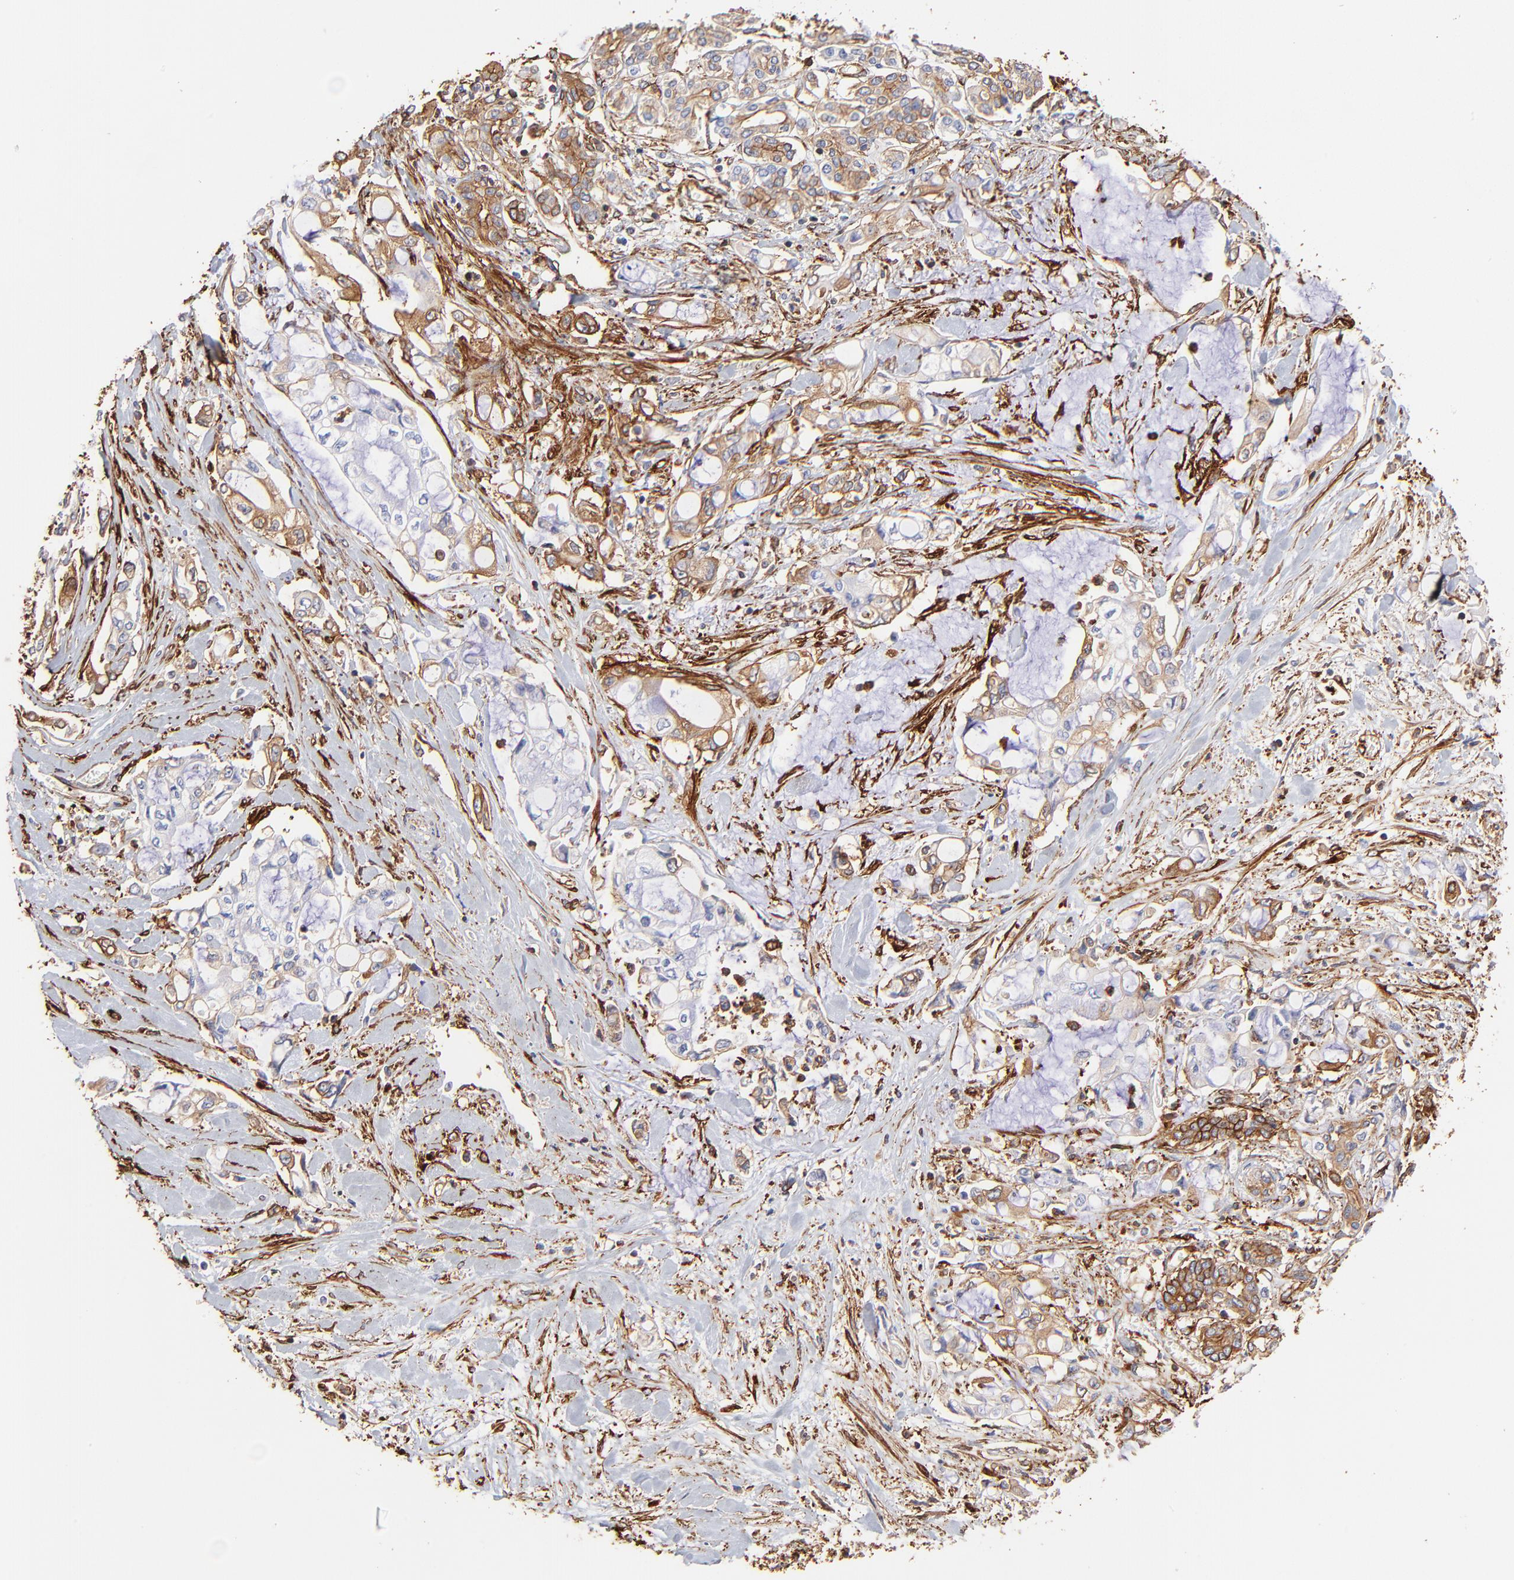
{"staining": {"intensity": "moderate", "quantity": "25%-75%", "location": "cytoplasmic/membranous"}, "tissue": "pancreatic cancer", "cell_type": "Tumor cells", "image_type": "cancer", "snomed": [{"axis": "morphology", "description": "Adenocarcinoma, NOS"}, {"axis": "topography", "description": "Pancreas"}], "caption": "Protein staining of pancreatic cancer (adenocarcinoma) tissue displays moderate cytoplasmic/membranous staining in about 25%-75% of tumor cells. The staining was performed using DAB (3,3'-diaminobenzidine) to visualize the protein expression in brown, while the nuclei were stained in blue with hematoxylin (Magnification: 20x).", "gene": "FLNA", "patient": {"sex": "female", "age": 70}}